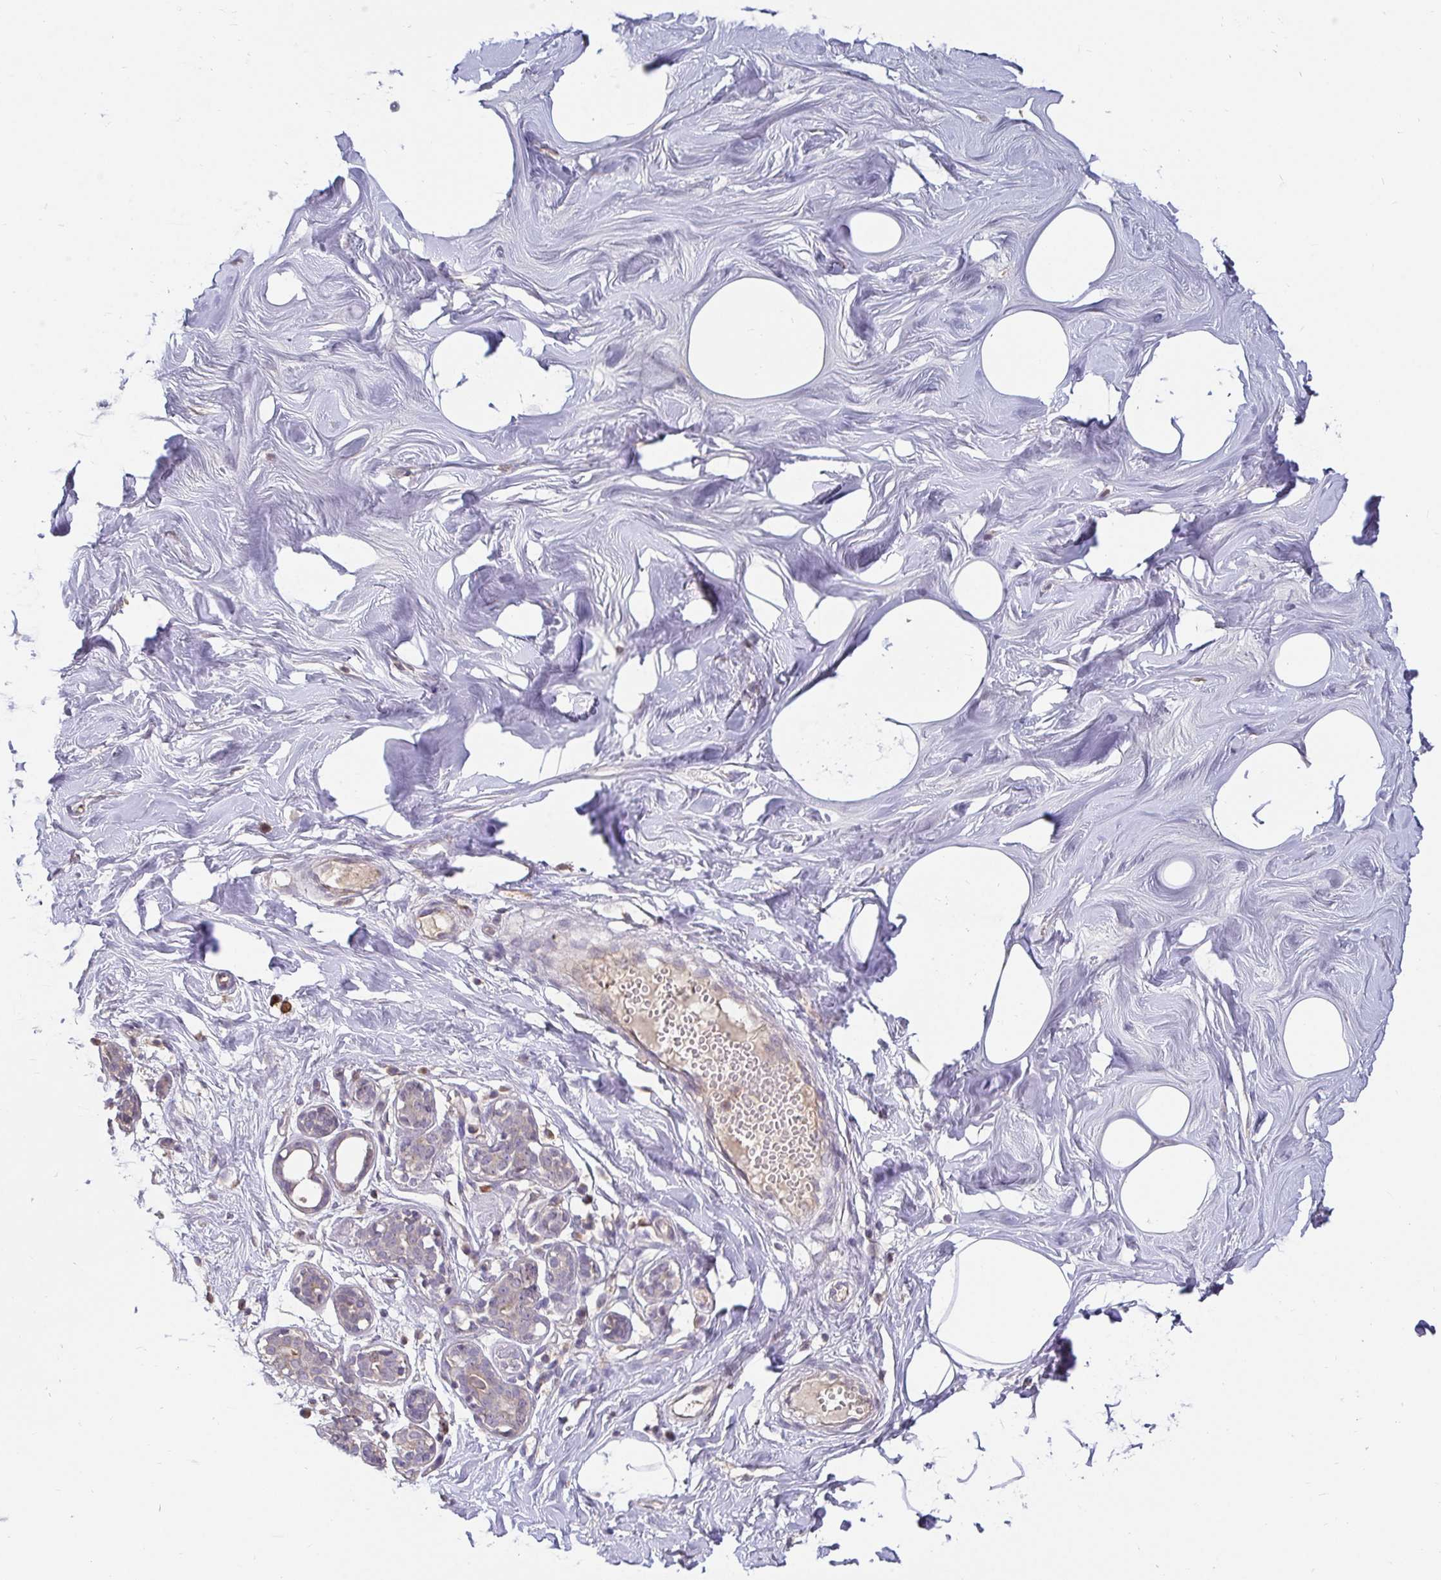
{"staining": {"intensity": "weak", "quantity": "25%-75%", "location": "nuclear"}, "tissue": "breast", "cell_type": "Adipocytes", "image_type": "normal", "snomed": [{"axis": "morphology", "description": "Normal tissue, NOS"}, {"axis": "topography", "description": "Breast"}], "caption": "Breast stained with immunohistochemistry reveals weak nuclear positivity in about 25%-75% of adipocytes. The protein of interest is stained brown, and the nuclei are stained in blue (DAB (3,3'-diaminobenzidine) IHC with brightfield microscopy, high magnification).", "gene": "ANLN", "patient": {"sex": "female", "age": 27}}